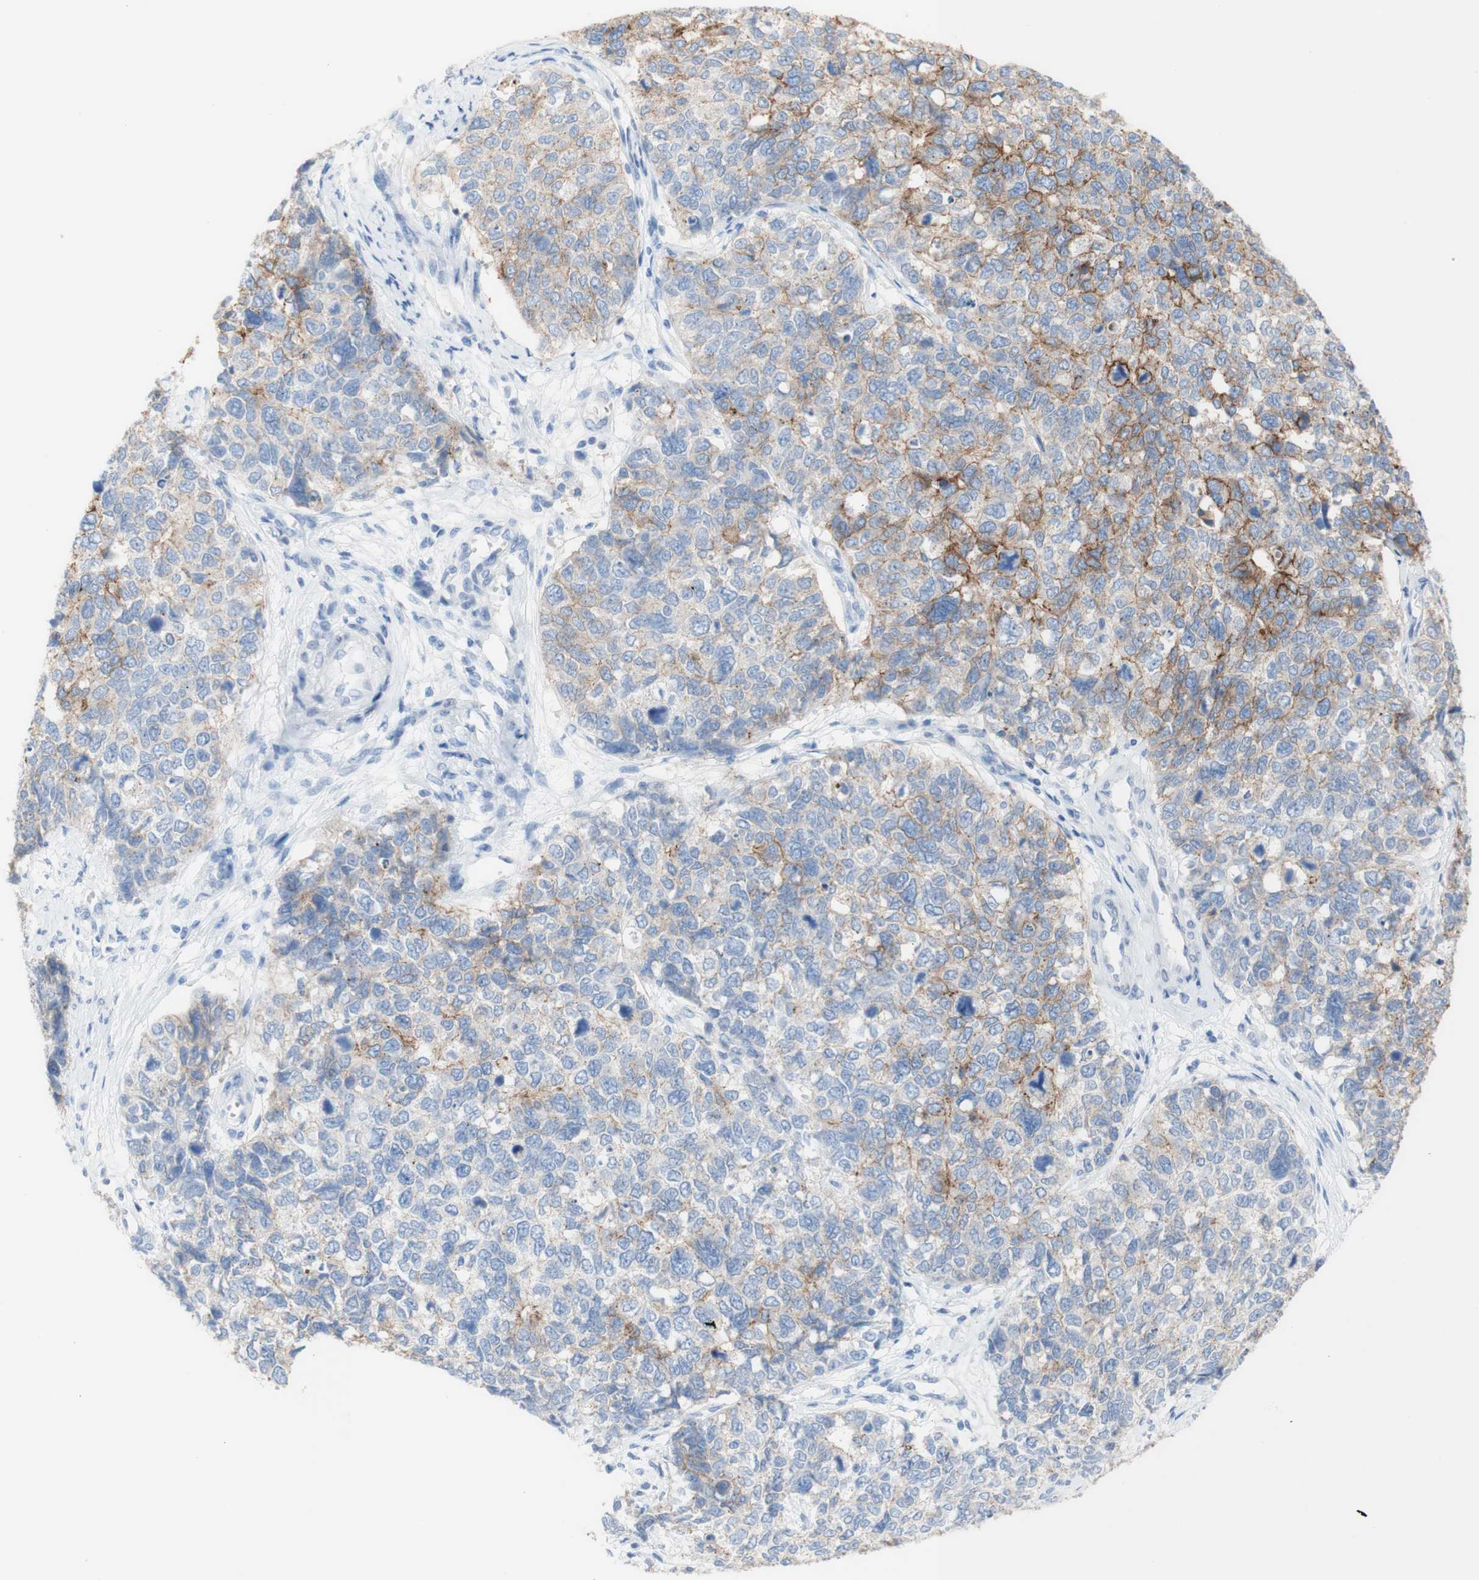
{"staining": {"intensity": "moderate", "quantity": "25%-75%", "location": "cytoplasmic/membranous"}, "tissue": "cervical cancer", "cell_type": "Tumor cells", "image_type": "cancer", "snomed": [{"axis": "morphology", "description": "Squamous cell carcinoma, NOS"}, {"axis": "topography", "description": "Cervix"}], "caption": "Approximately 25%-75% of tumor cells in human cervical cancer reveal moderate cytoplasmic/membranous protein expression as visualized by brown immunohistochemical staining.", "gene": "DSC2", "patient": {"sex": "female", "age": 63}}